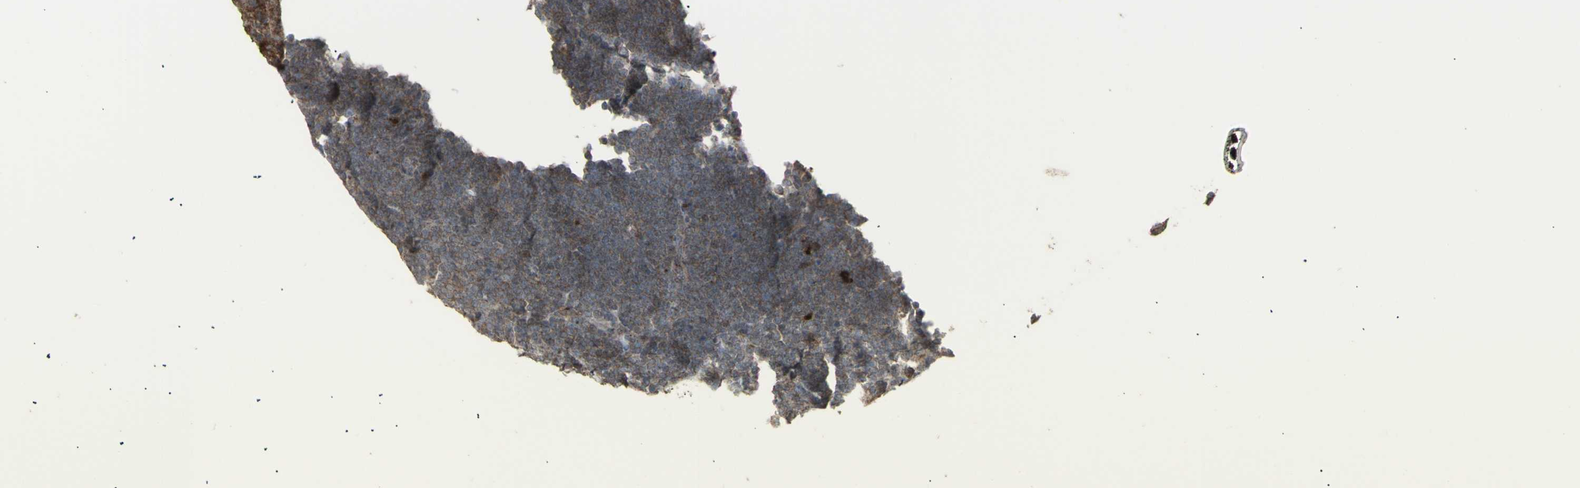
{"staining": {"intensity": "weak", "quantity": ">75%", "location": "cytoplasmic/membranous"}, "tissue": "lymphoma", "cell_type": "Tumor cells", "image_type": "cancer", "snomed": [{"axis": "morphology", "description": "Malignant lymphoma, non-Hodgkin's type, Low grade"}, {"axis": "topography", "description": "Lymph node"}], "caption": "Immunohistochemical staining of lymphoma reveals low levels of weak cytoplasmic/membranous positivity in approximately >75% of tumor cells. (DAB (3,3'-diaminobenzidine) IHC, brown staining for protein, blue staining for nuclei).", "gene": "RNASEL", "patient": {"sex": "female", "age": 67}}